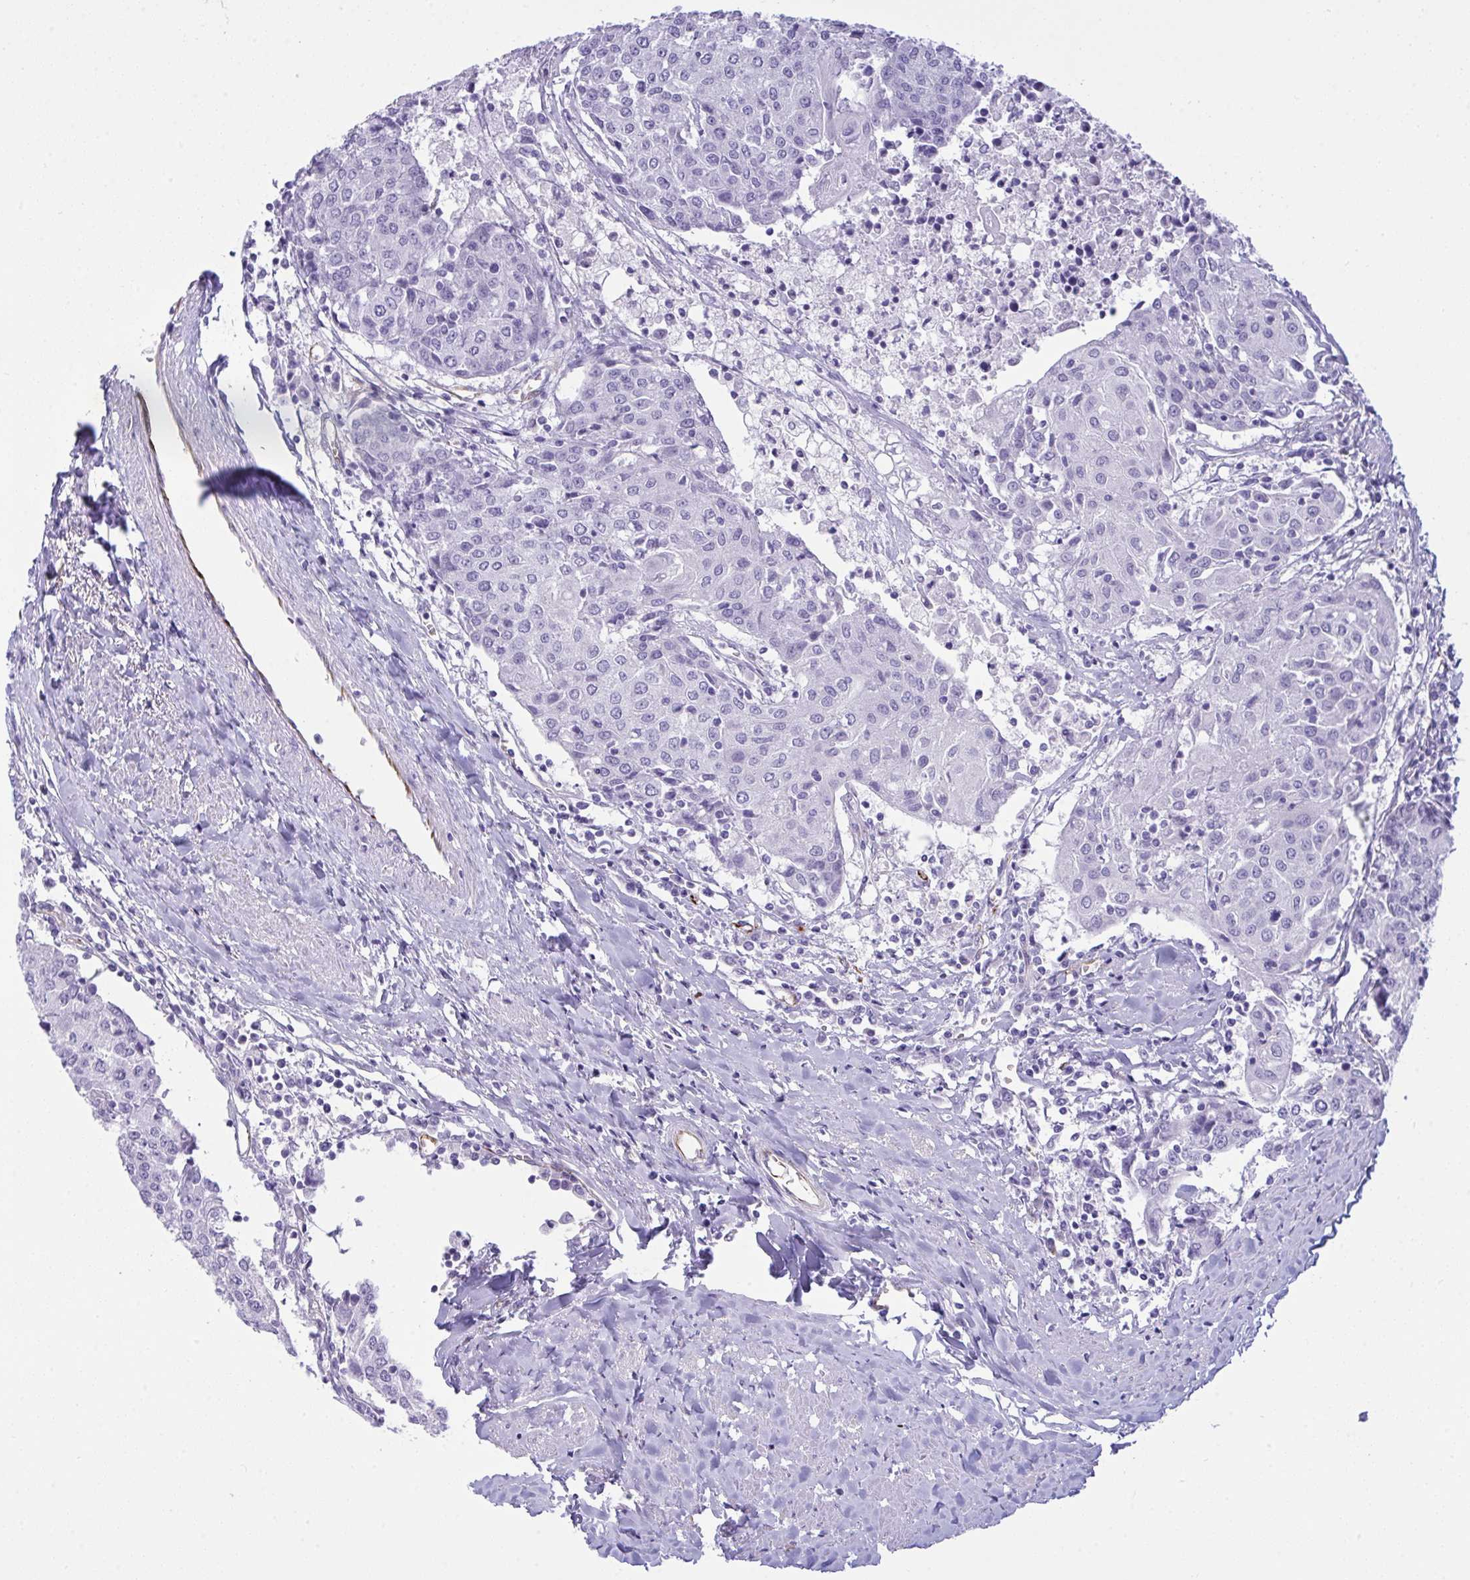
{"staining": {"intensity": "negative", "quantity": "none", "location": "none"}, "tissue": "urothelial cancer", "cell_type": "Tumor cells", "image_type": "cancer", "snomed": [{"axis": "morphology", "description": "Urothelial carcinoma, High grade"}, {"axis": "topography", "description": "Urinary bladder"}], "caption": "Immunohistochemical staining of human urothelial cancer reveals no significant staining in tumor cells.", "gene": "SLC35B1", "patient": {"sex": "female", "age": 85}}